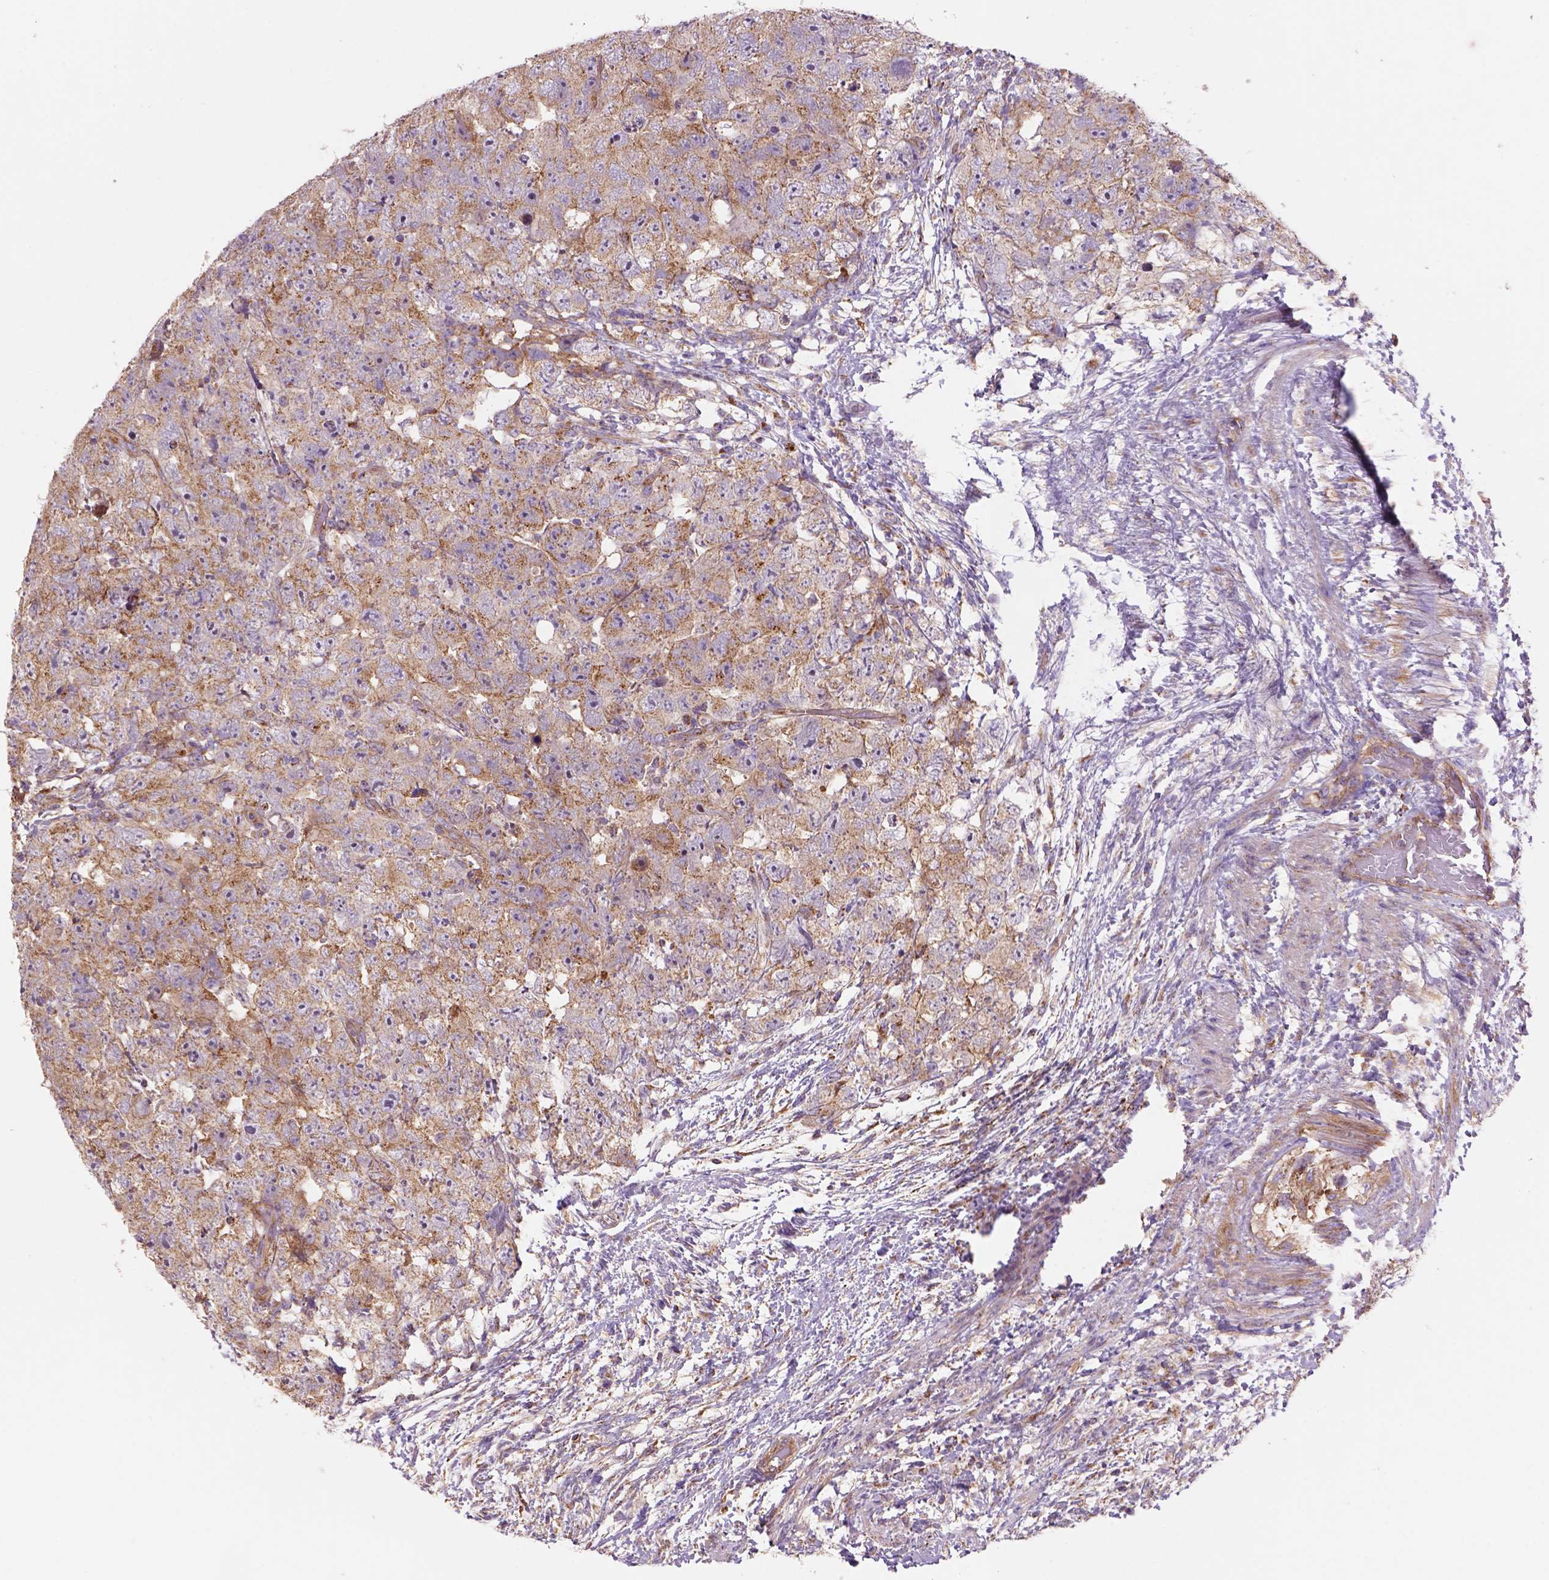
{"staining": {"intensity": "moderate", "quantity": "<25%", "location": "cytoplasmic/membranous"}, "tissue": "testis cancer", "cell_type": "Tumor cells", "image_type": "cancer", "snomed": [{"axis": "morphology", "description": "Carcinoma, Embryonal, NOS"}, {"axis": "topography", "description": "Testis"}], "caption": "A histopathology image of testis cancer (embryonal carcinoma) stained for a protein reveals moderate cytoplasmic/membranous brown staining in tumor cells. (DAB (3,3'-diaminobenzidine) IHC, brown staining for protein, blue staining for nuclei).", "gene": "WARS2", "patient": {"sex": "male", "age": 24}}